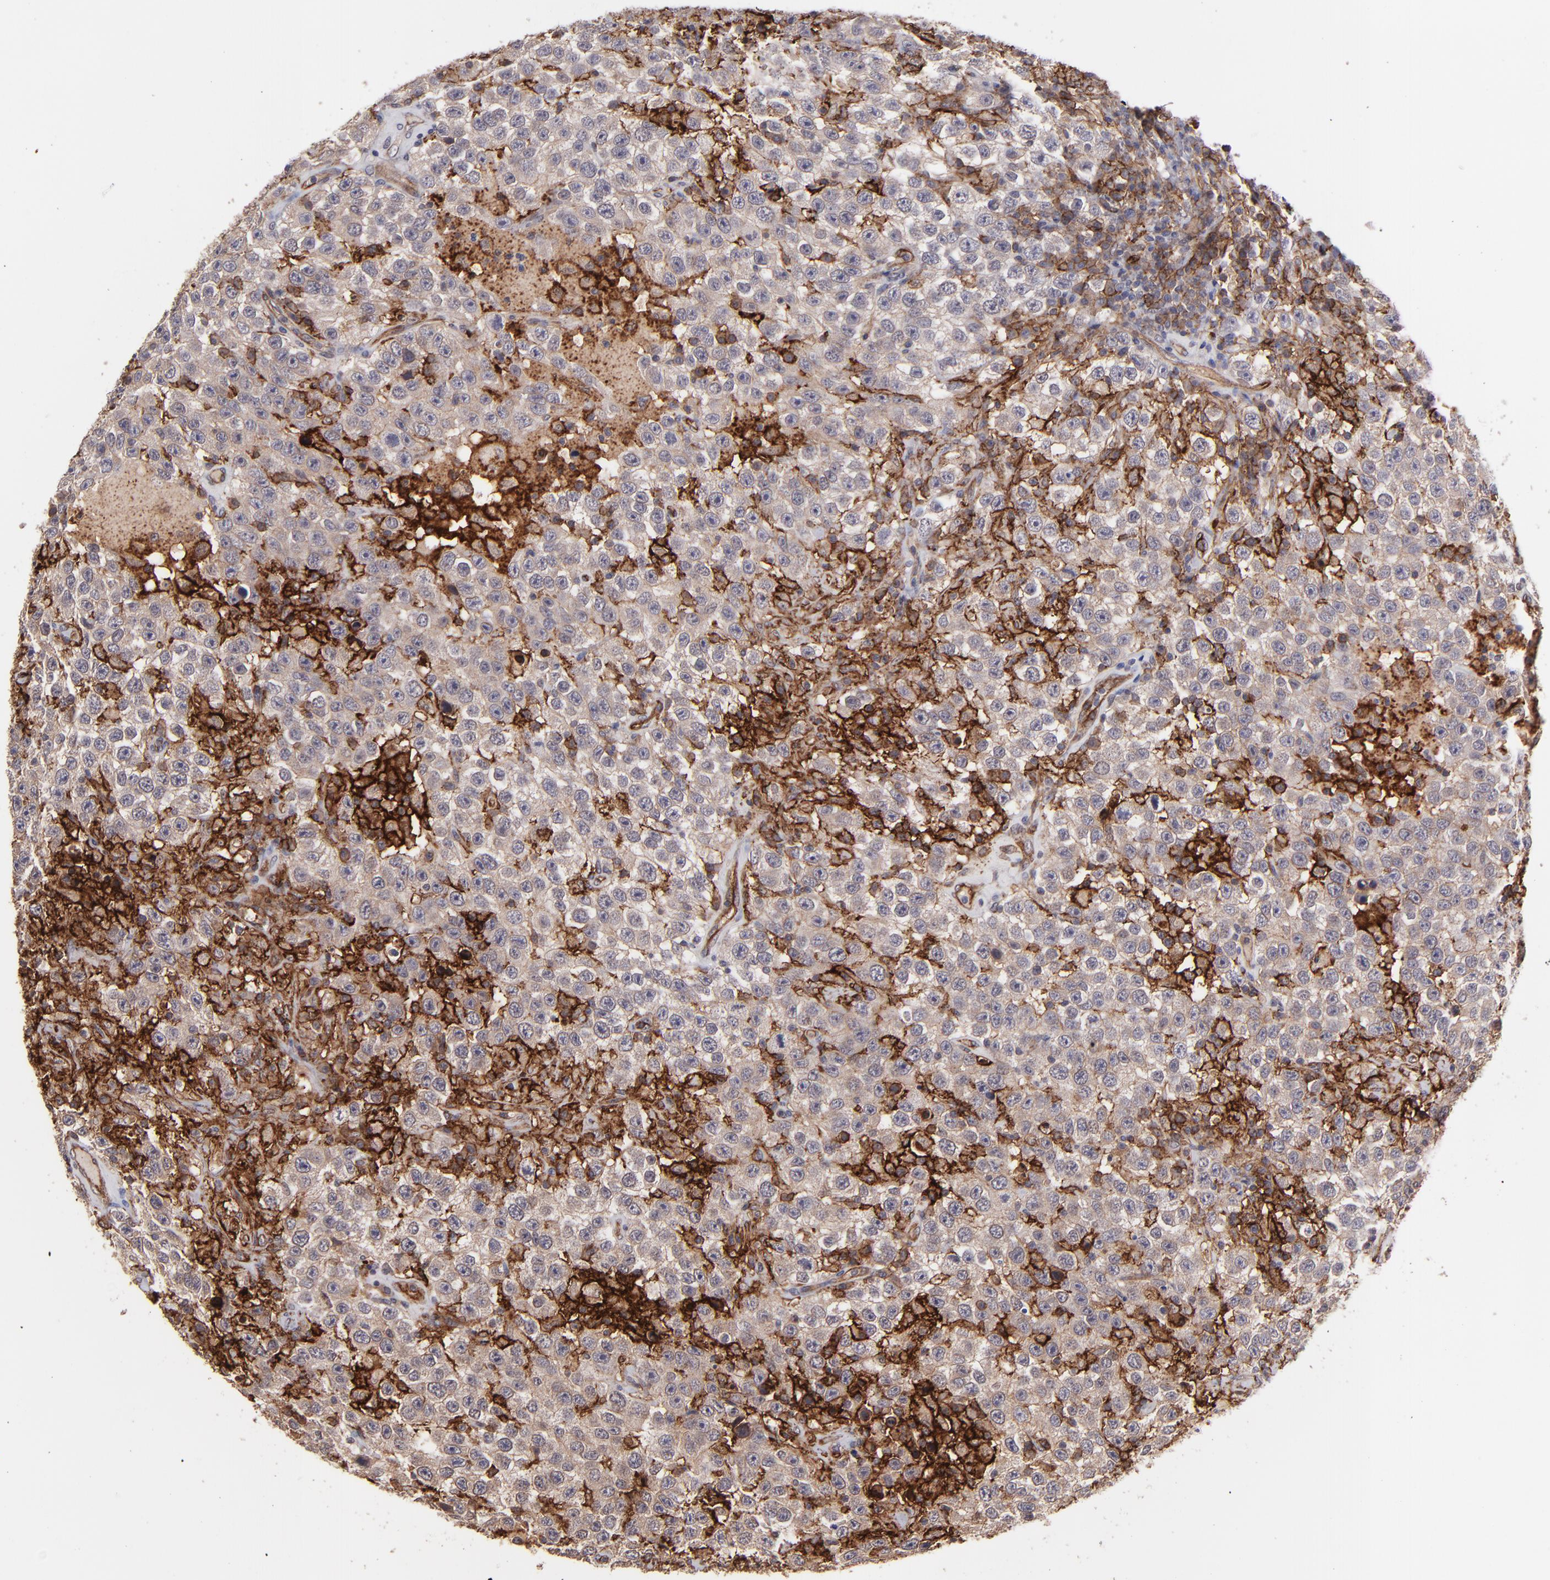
{"staining": {"intensity": "negative", "quantity": "none", "location": "none"}, "tissue": "testis cancer", "cell_type": "Tumor cells", "image_type": "cancer", "snomed": [{"axis": "morphology", "description": "Seminoma, NOS"}, {"axis": "topography", "description": "Testis"}], "caption": "IHC image of neoplastic tissue: human testis cancer (seminoma) stained with DAB (3,3'-diaminobenzidine) shows no significant protein positivity in tumor cells.", "gene": "ICAM1", "patient": {"sex": "male", "age": 41}}